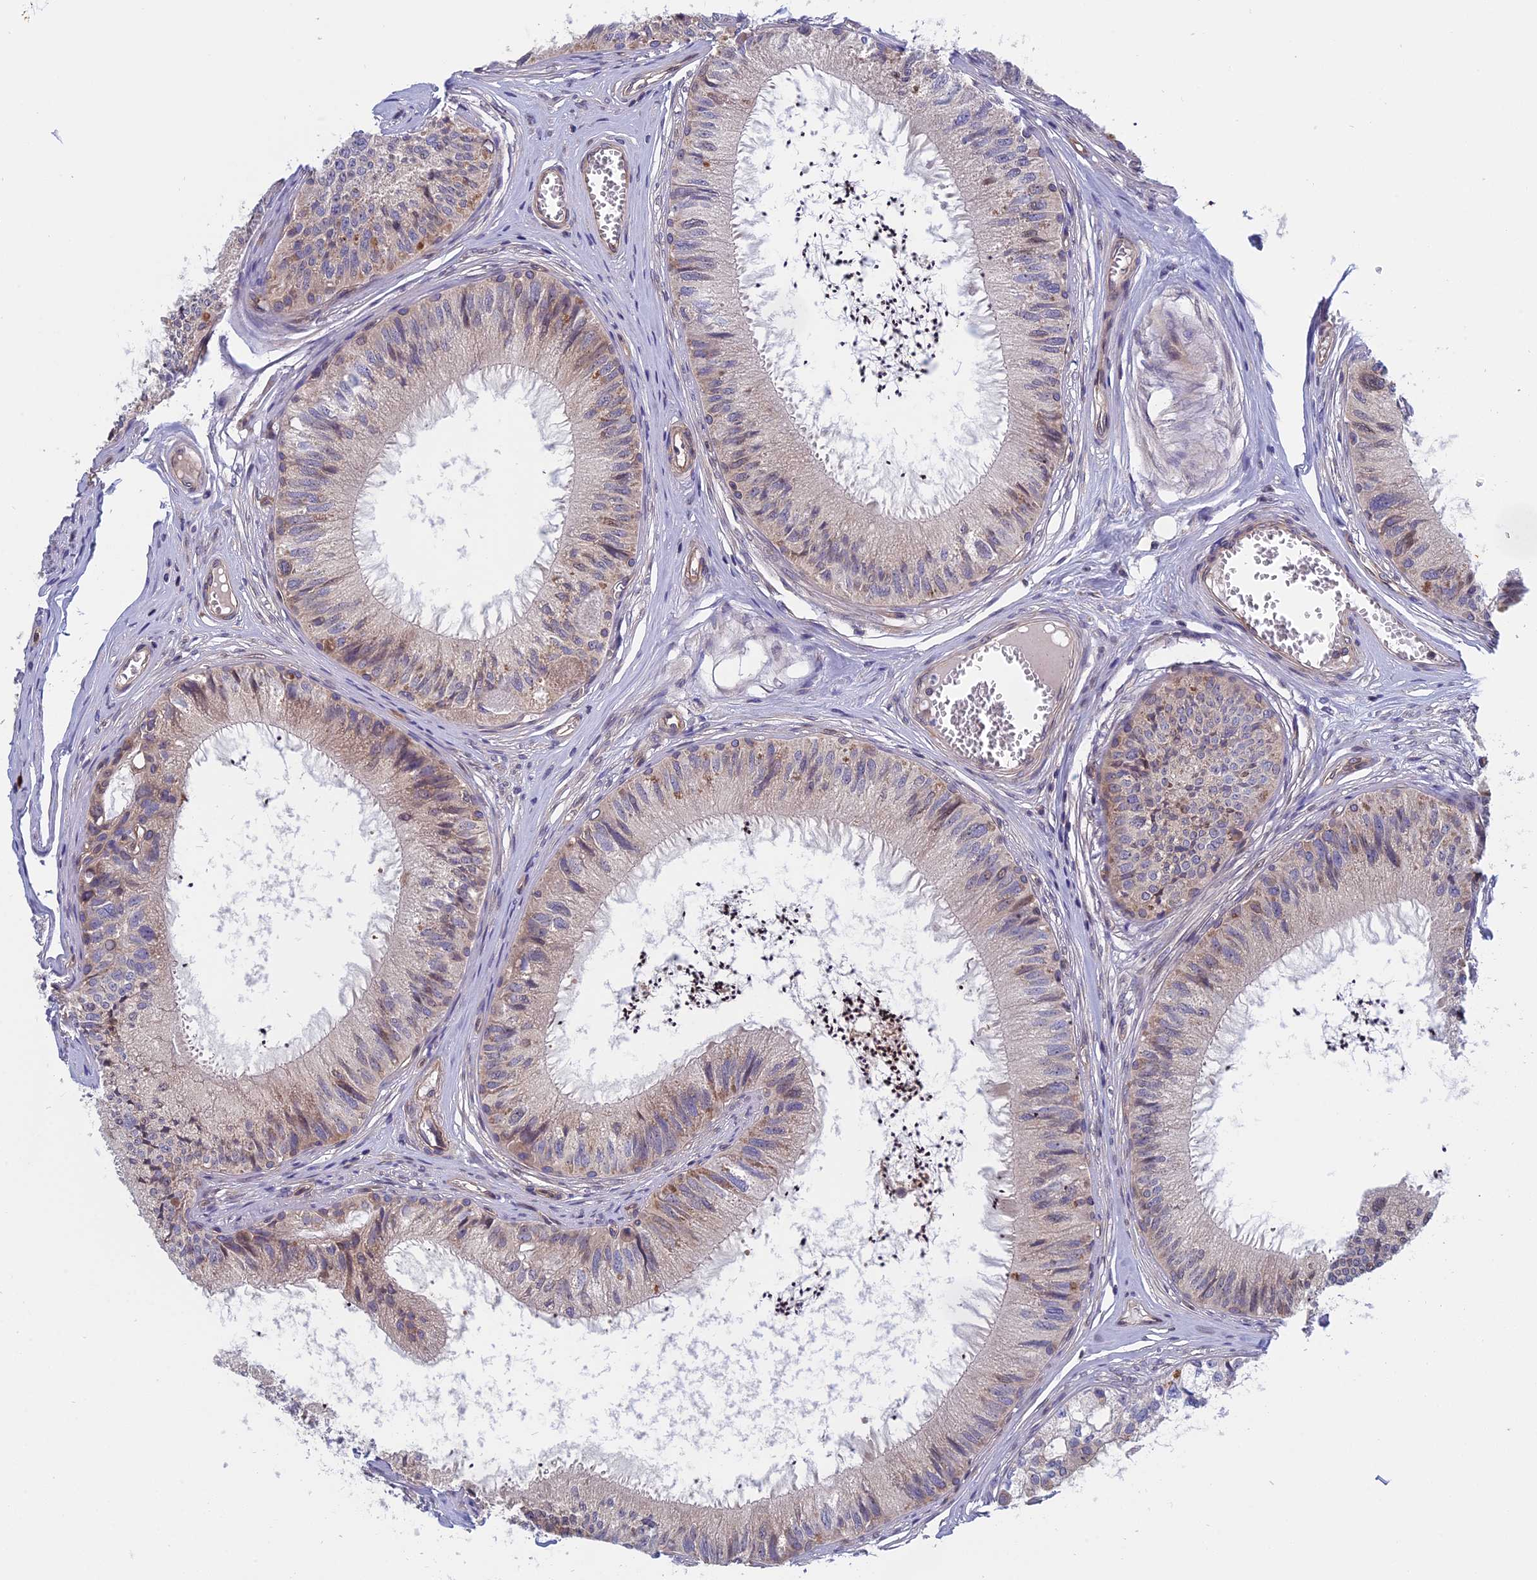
{"staining": {"intensity": "moderate", "quantity": "25%-75%", "location": "cytoplasmic/membranous"}, "tissue": "epididymis", "cell_type": "Glandular cells", "image_type": "normal", "snomed": [{"axis": "morphology", "description": "Normal tissue, NOS"}, {"axis": "topography", "description": "Epididymis"}], "caption": "The photomicrograph displays staining of benign epididymis, revealing moderate cytoplasmic/membranous protein expression (brown color) within glandular cells.", "gene": "NAA10", "patient": {"sex": "male", "age": 79}}